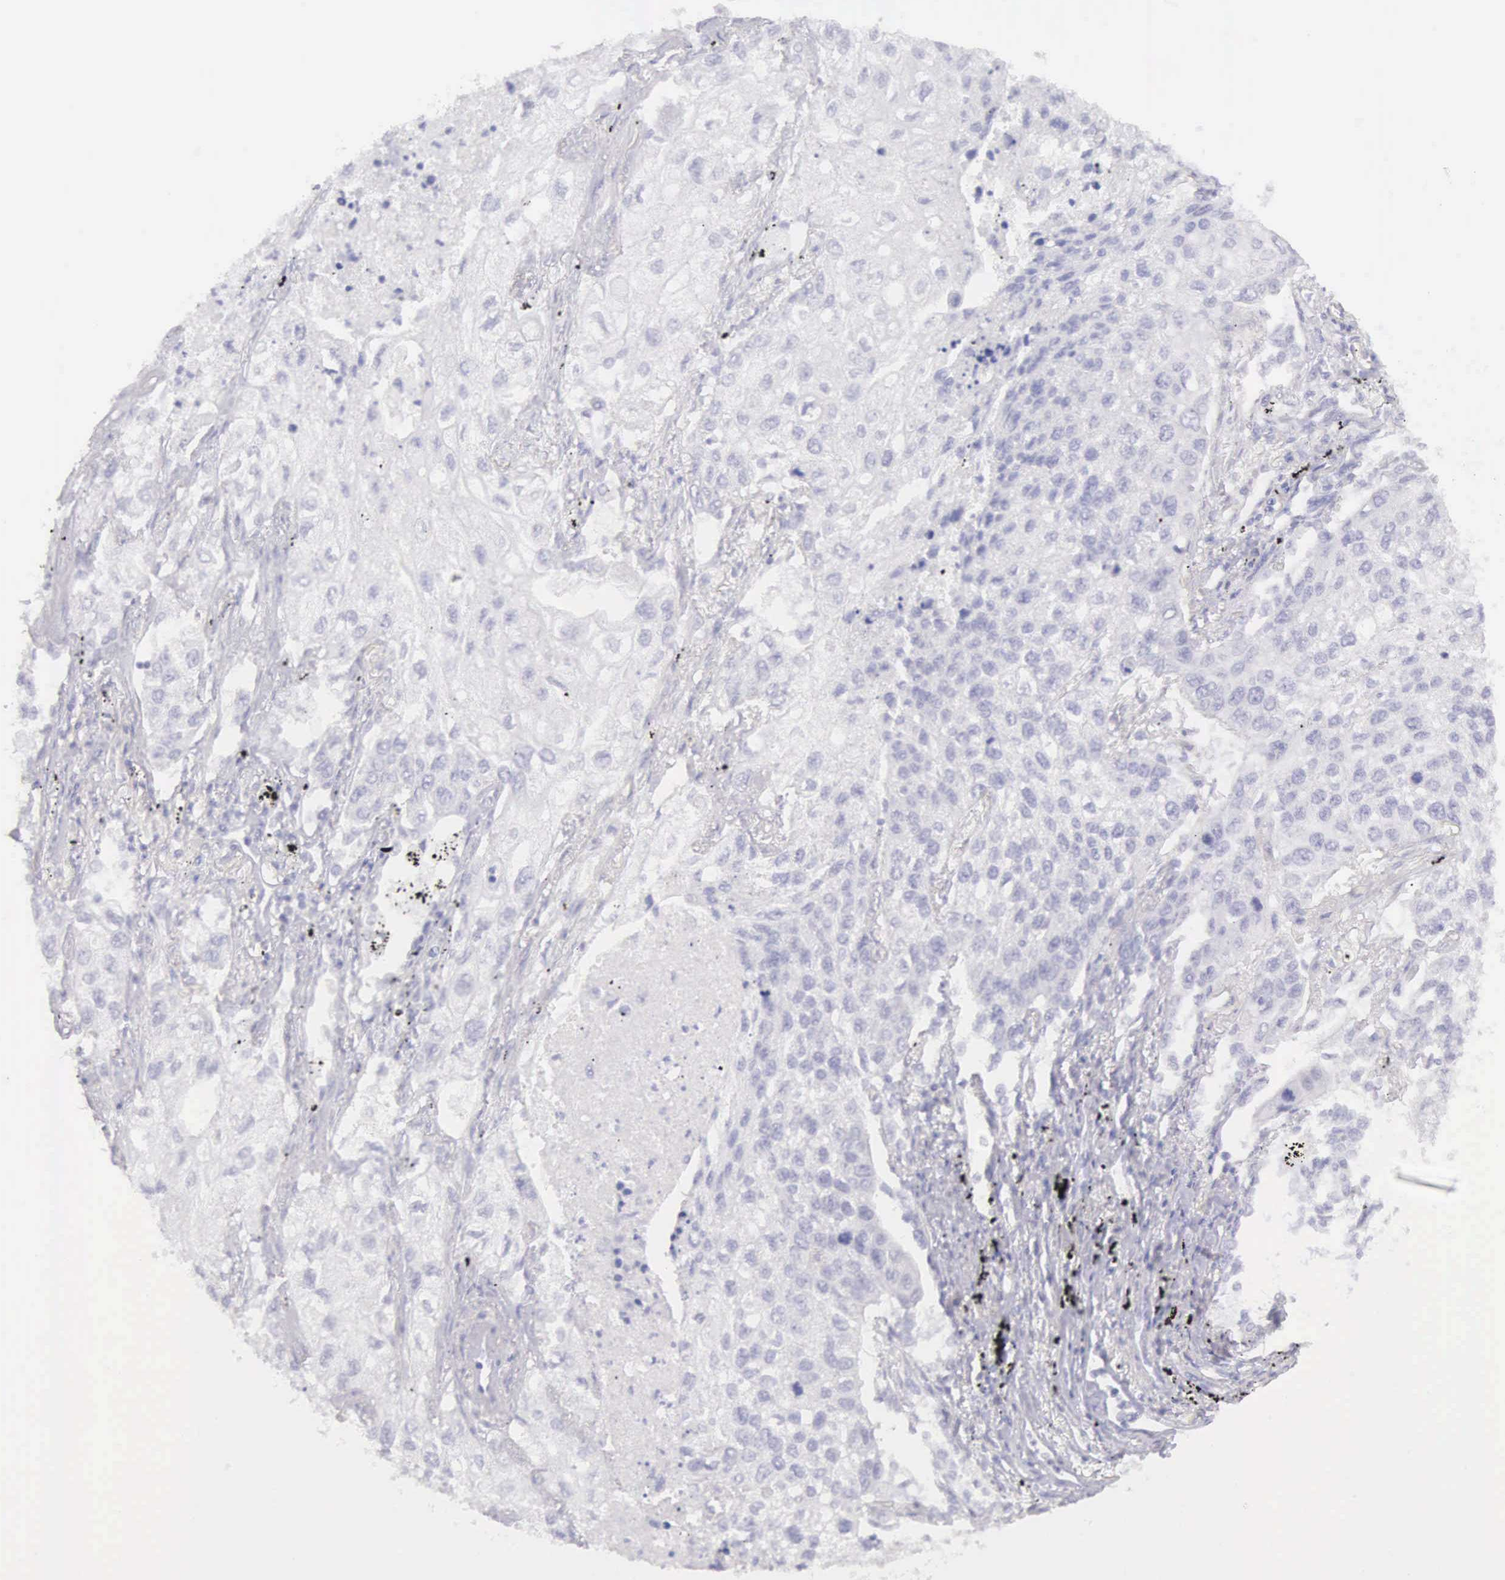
{"staining": {"intensity": "negative", "quantity": "none", "location": "none"}, "tissue": "lung cancer", "cell_type": "Tumor cells", "image_type": "cancer", "snomed": [{"axis": "morphology", "description": "Squamous cell carcinoma, NOS"}, {"axis": "topography", "description": "Lung"}], "caption": "A micrograph of lung cancer stained for a protein shows no brown staining in tumor cells. (DAB (3,3'-diaminobenzidine) immunohistochemistry visualized using brightfield microscopy, high magnification).", "gene": "ARFGAP3", "patient": {"sex": "male", "age": 75}}